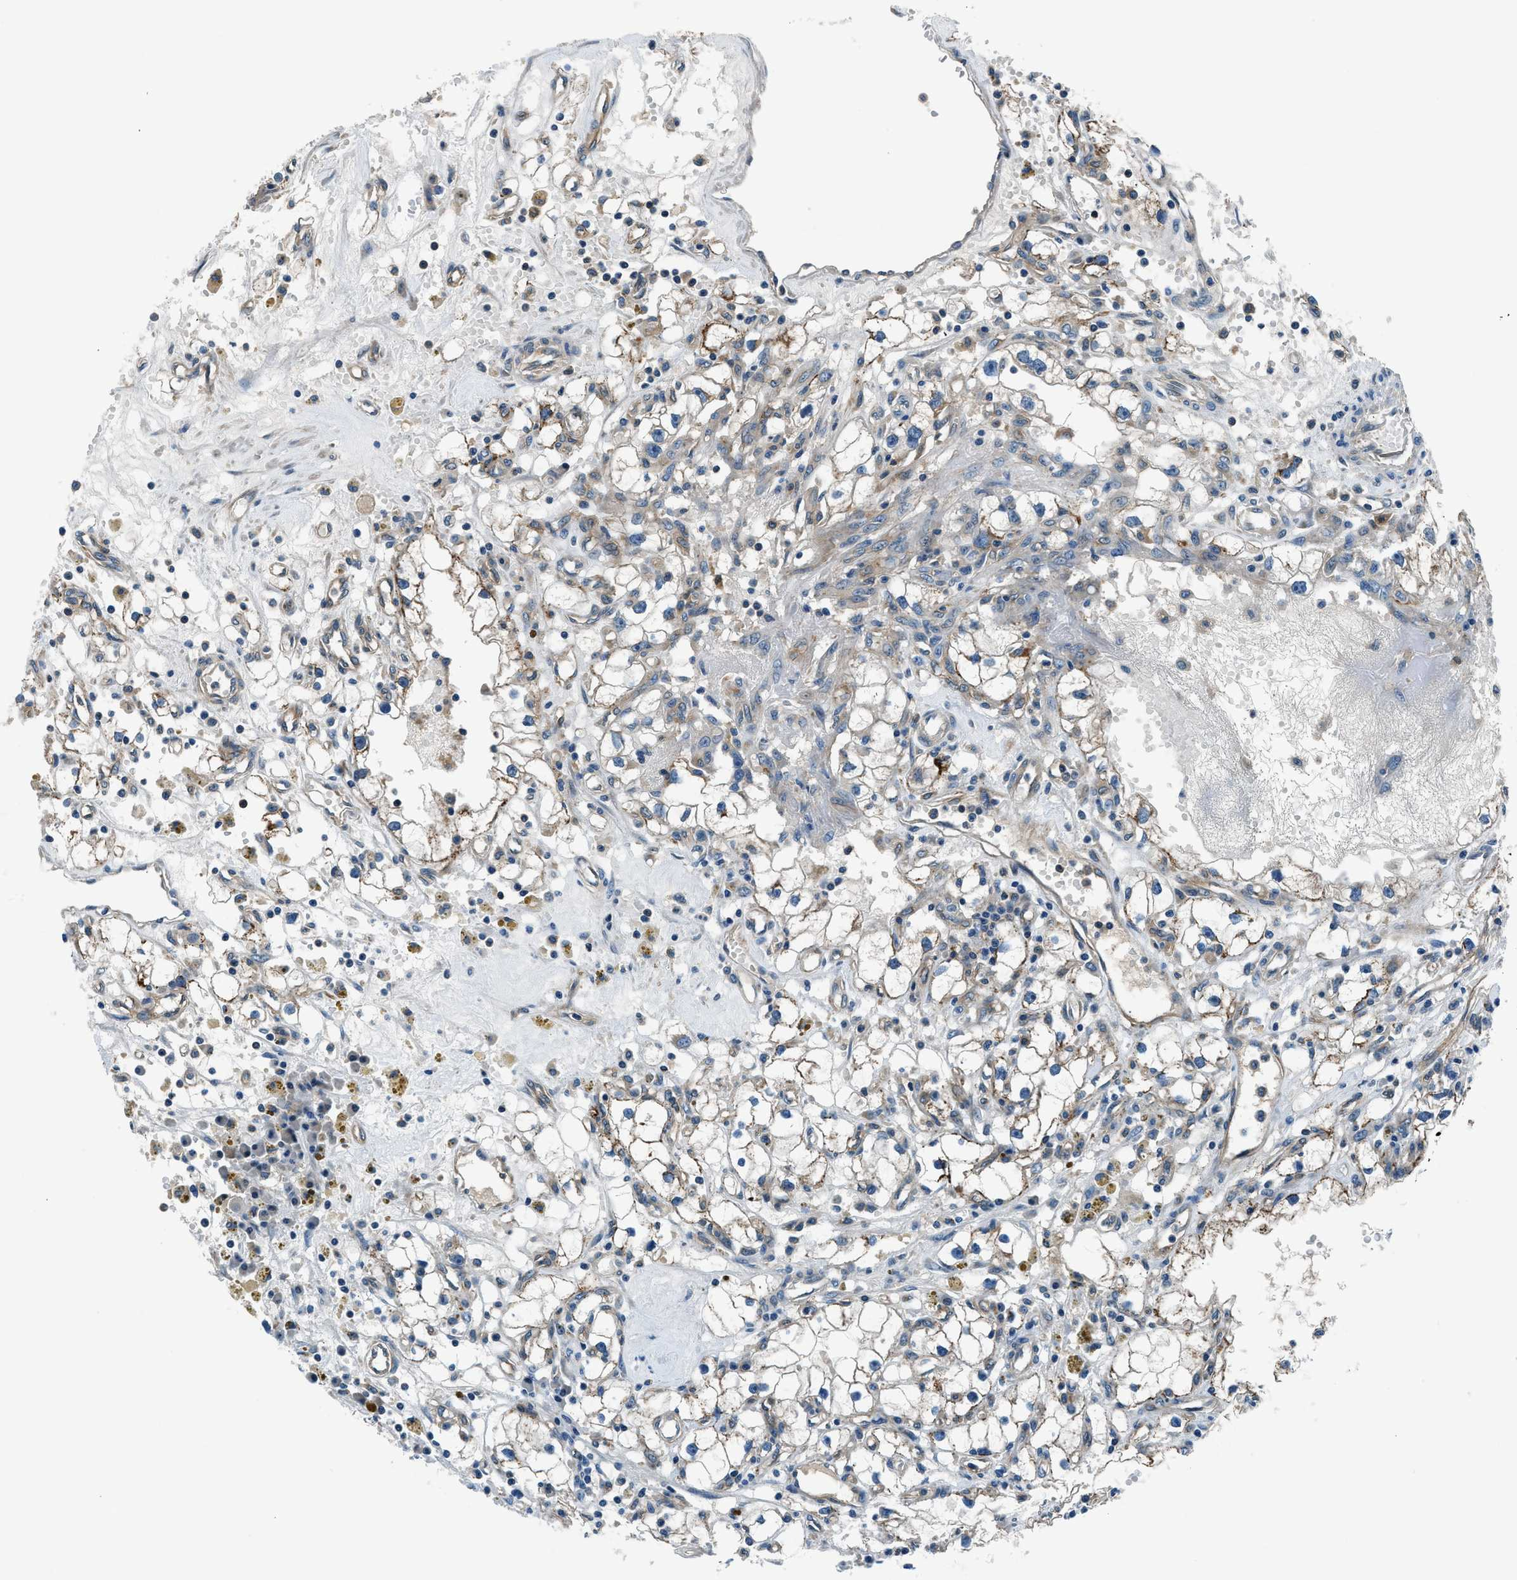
{"staining": {"intensity": "weak", "quantity": "<25%", "location": "cytoplasmic/membranous"}, "tissue": "renal cancer", "cell_type": "Tumor cells", "image_type": "cancer", "snomed": [{"axis": "morphology", "description": "Adenocarcinoma, NOS"}, {"axis": "topography", "description": "Kidney"}], "caption": "High magnification brightfield microscopy of renal cancer (adenocarcinoma) stained with DAB (3,3'-diaminobenzidine) (brown) and counterstained with hematoxylin (blue): tumor cells show no significant staining.", "gene": "SLC19A2", "patient": {"sex": "male", "age": 56}}